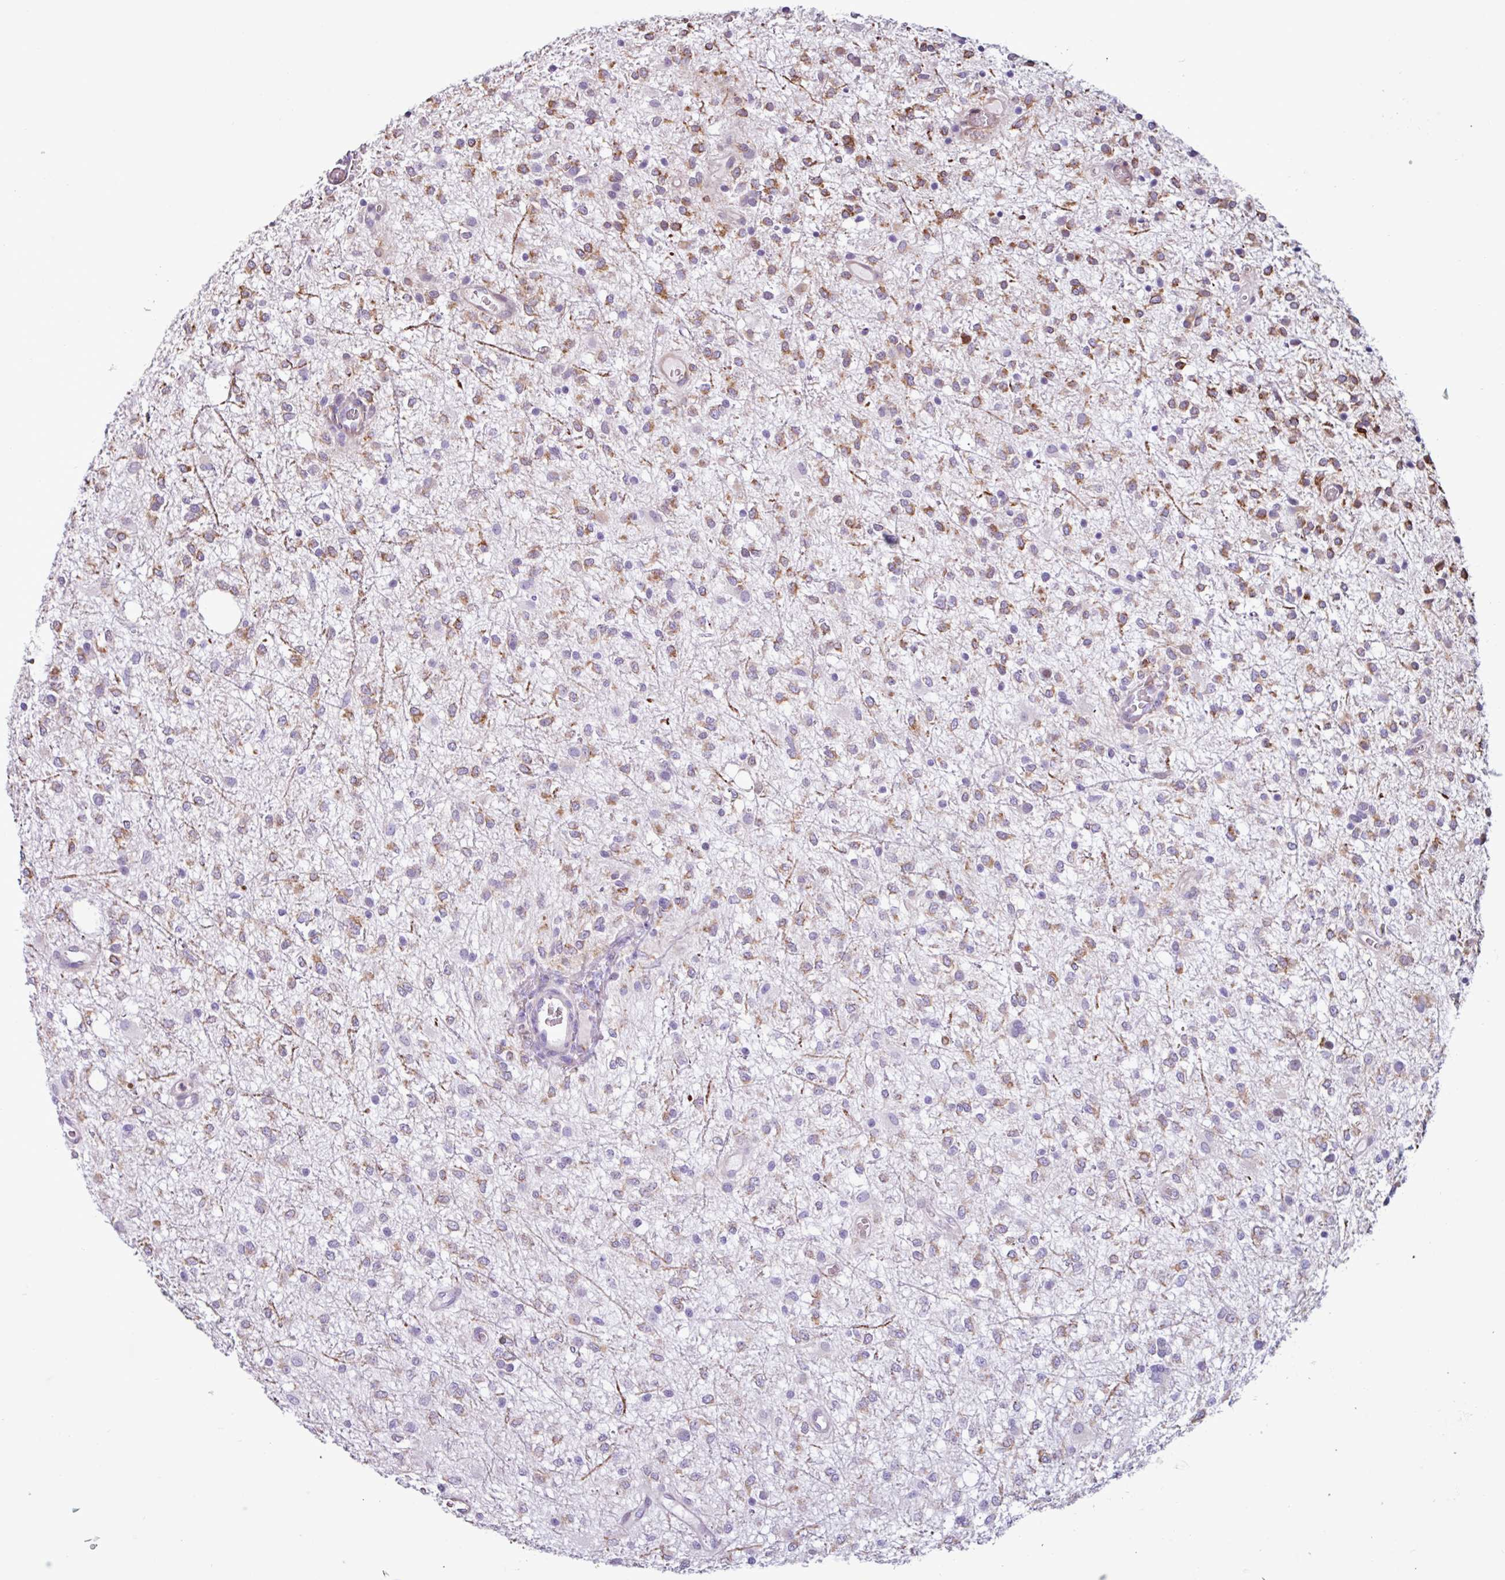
{"staining": {"intensity": "moderate", "quantity": "<25%", "location": "cytoplasmic/membranous"}, "tissue": "glioma", "cell_type": "Tumor cells", "image_type": "cancer", "snomed": [{"axis": "morphology", "description": "Glioma, malignant, Low grade"}, {"axis": "topography", "description": "Cerebellum"}], "caption": "Human glioma stained with a protein marker displays moderate staining in tumor cells.", "gene": "PPP1R35", "patient": {"sex": "female", "age": 5}}